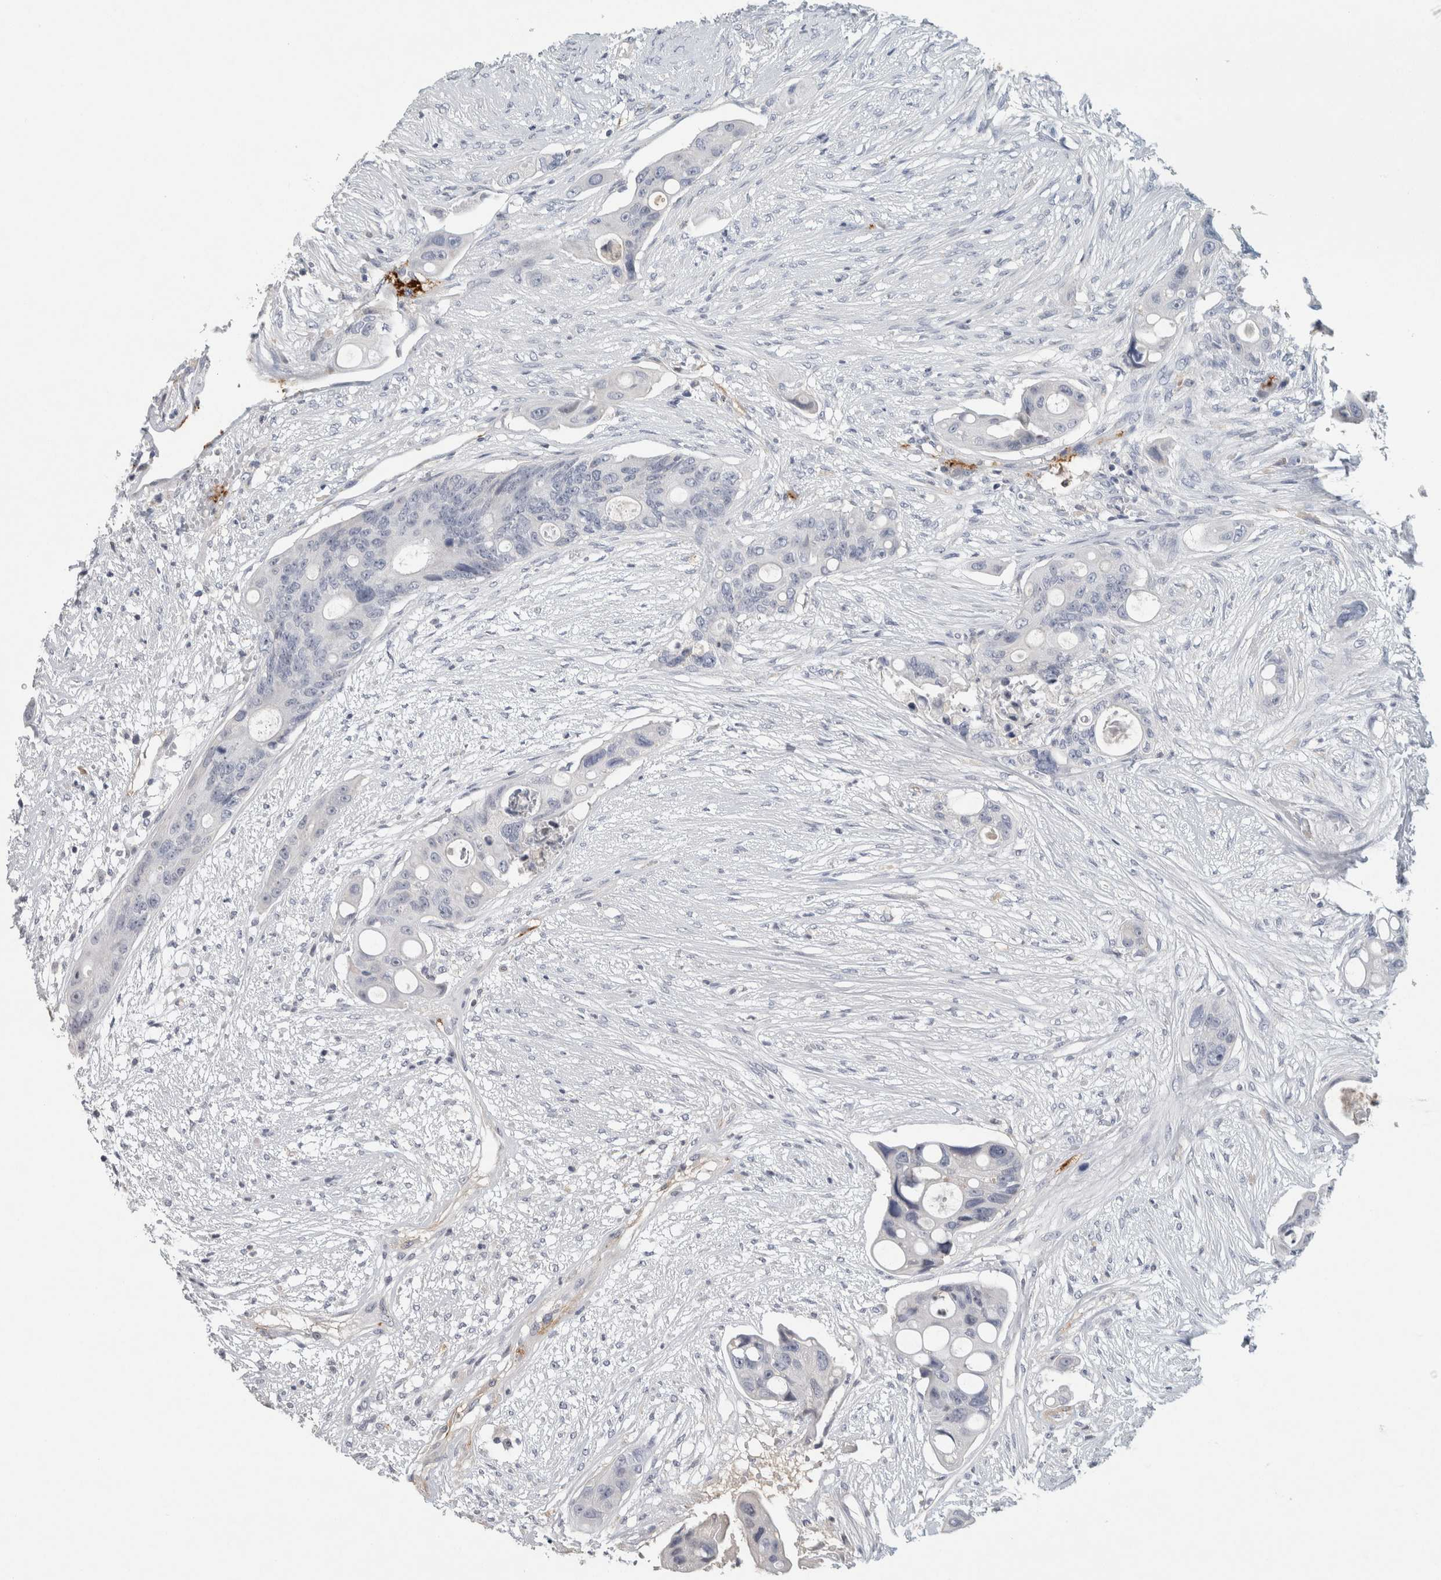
{"staining": {"intensity": "negative", "quantity": "none", "location": "none"}, "tissue": "colorectal cancer", "cell_type": "Tumor cells", "image_type": "cancer", "snomed": [{"axis": "morphology", "description": "Adenocarcinoma, NOS"}, {"axis": "topography", "description": "Colon"}], "caption": "Immunohistochemistry (IHC) image of neoplastic tissue: adenocarcinoma (colorectal) stained with DAB exhibits no significant protein expression in tumor cells.", "gene": "CD36", "patient": {"sex": "female", "age": 57}}